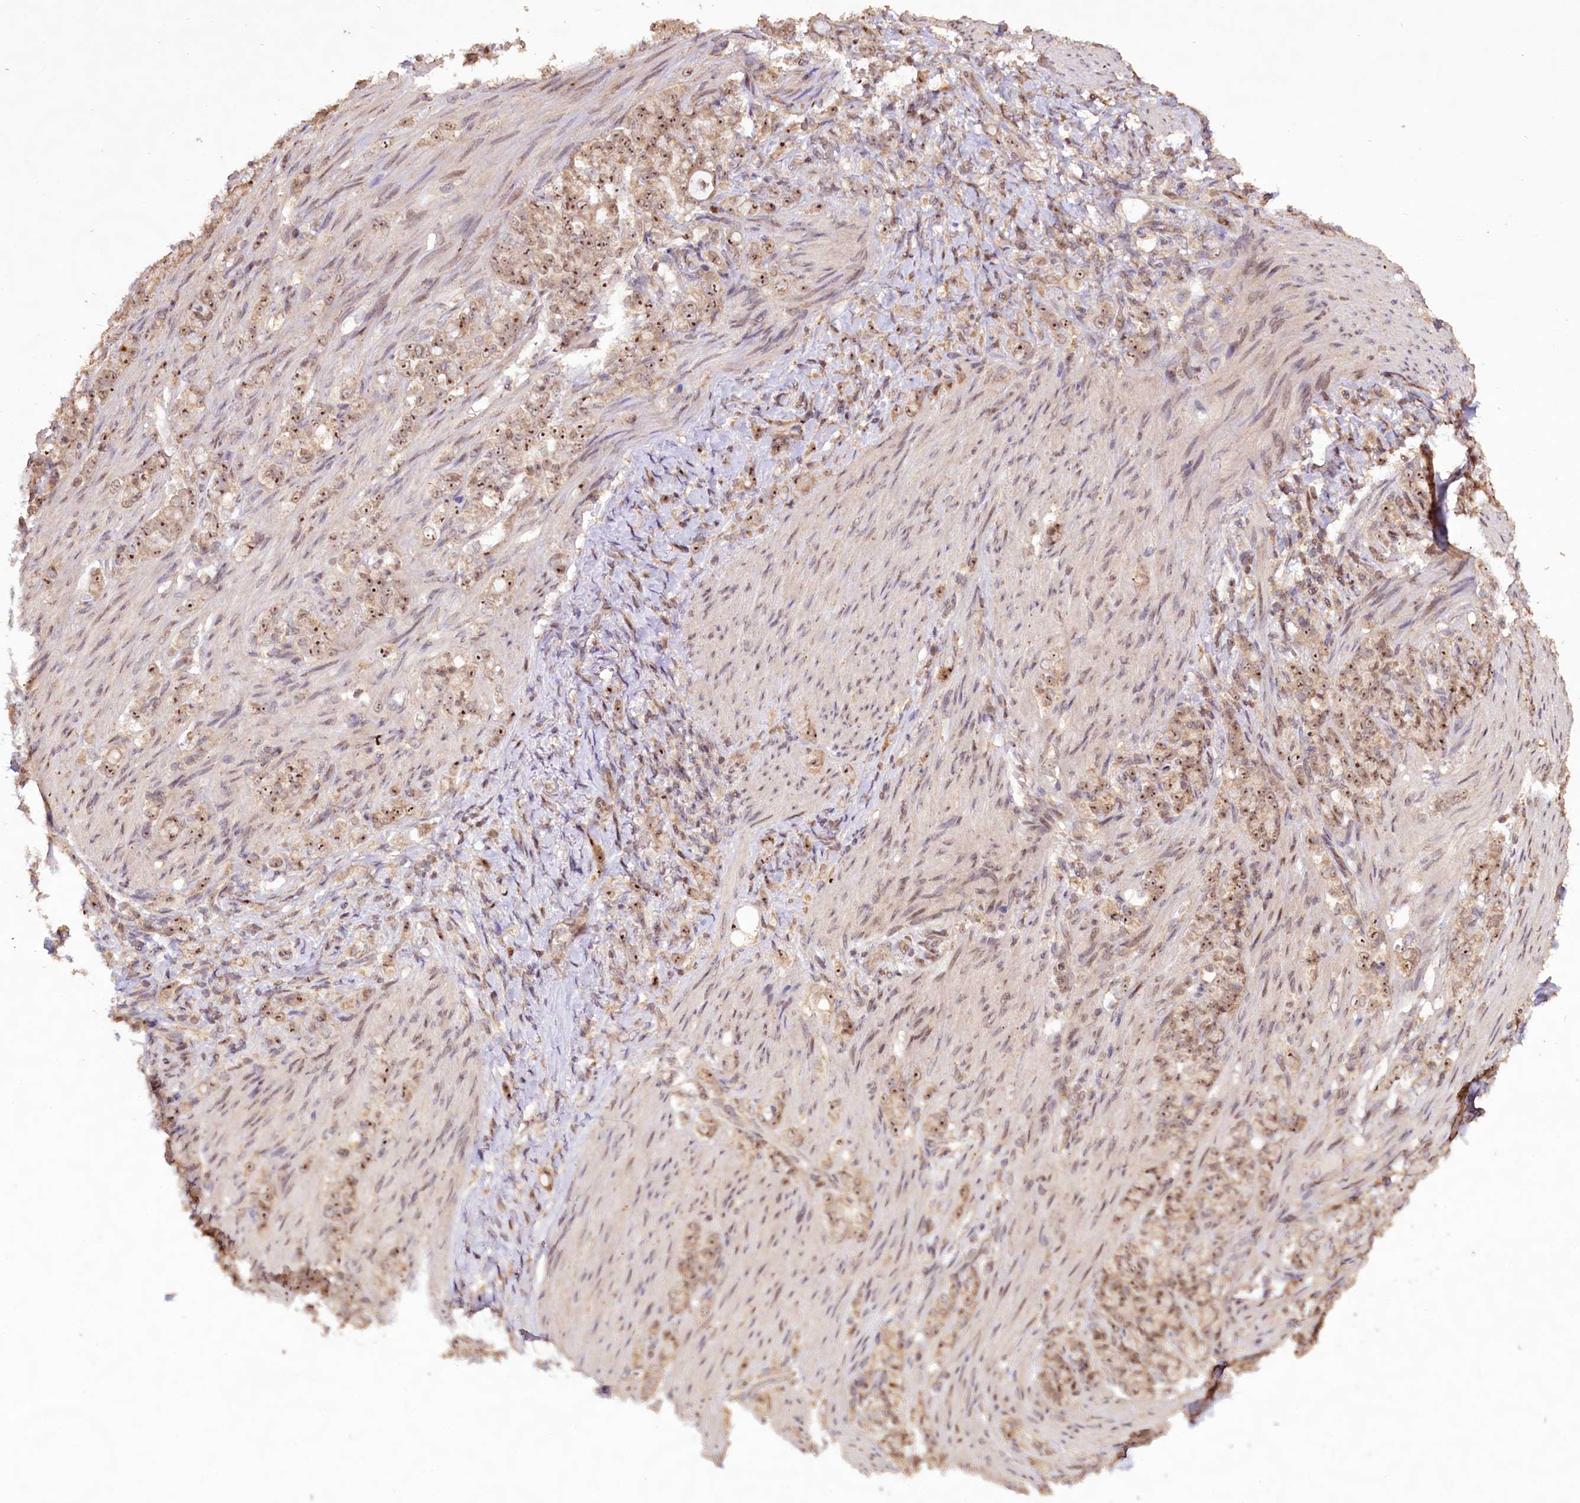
{"staining": {"intensity": "moderate", "quantity": ">75%", "location": "nuclear"}, "tissue": "stomach cancer", "cell_type": "Tumor cells", "image_type": "cancer", "snomed": [{"axis": "morphology", "description": "Adenocarcinoma, NOS"}, {"axis": "topography", "description": "Stomach"}], "caption": "Immunohistochemistry (IHC) staining of stomach cancer, which reveals medium levels of moderate nuclear expression in about >75% of tumor cells indicating moderate nuclear protein expression. The staining was performed using DAB (brown) for protein detection and nuclei were counterstained in hematoxylin (blue).", "gene": "RRP8", "patient": {"sex": "female", "age": 79}}